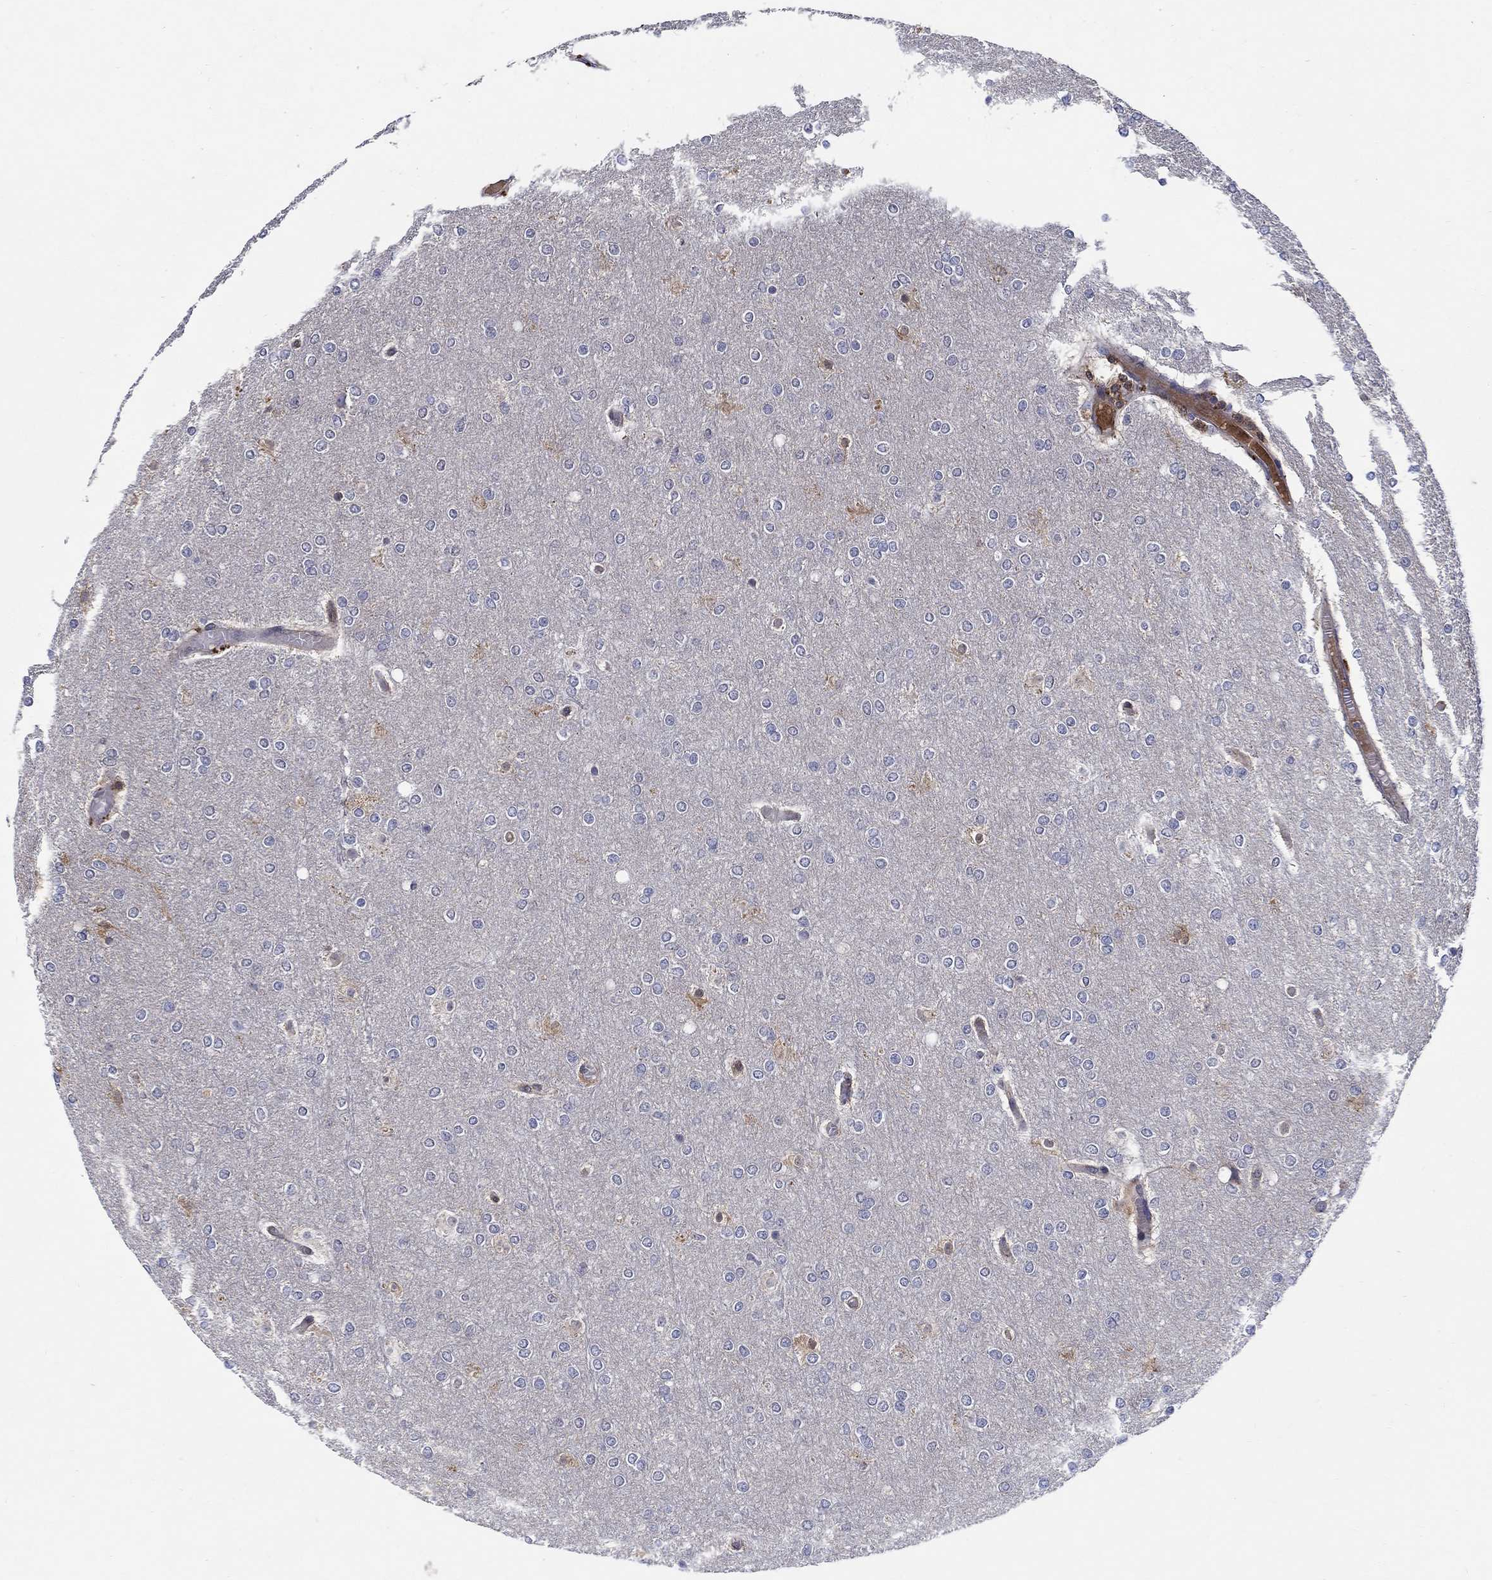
{"staining": {"intensity": "negative", "quantity": "none", "location": "none"}, "tissue": "glioma", "cell_type": "Tumor cells", "image_type": "cancer", "snomed": [{"axis": "morphology", "description": "Glioma, malignant, High grade"}, {"axis": "topography", "description": "Brain"}], "caption": "IHC of human glioma demonstrates no staining in tumor cells.", "gene": "AGFG2", "patient": {"sex": "female", "age": 61}}